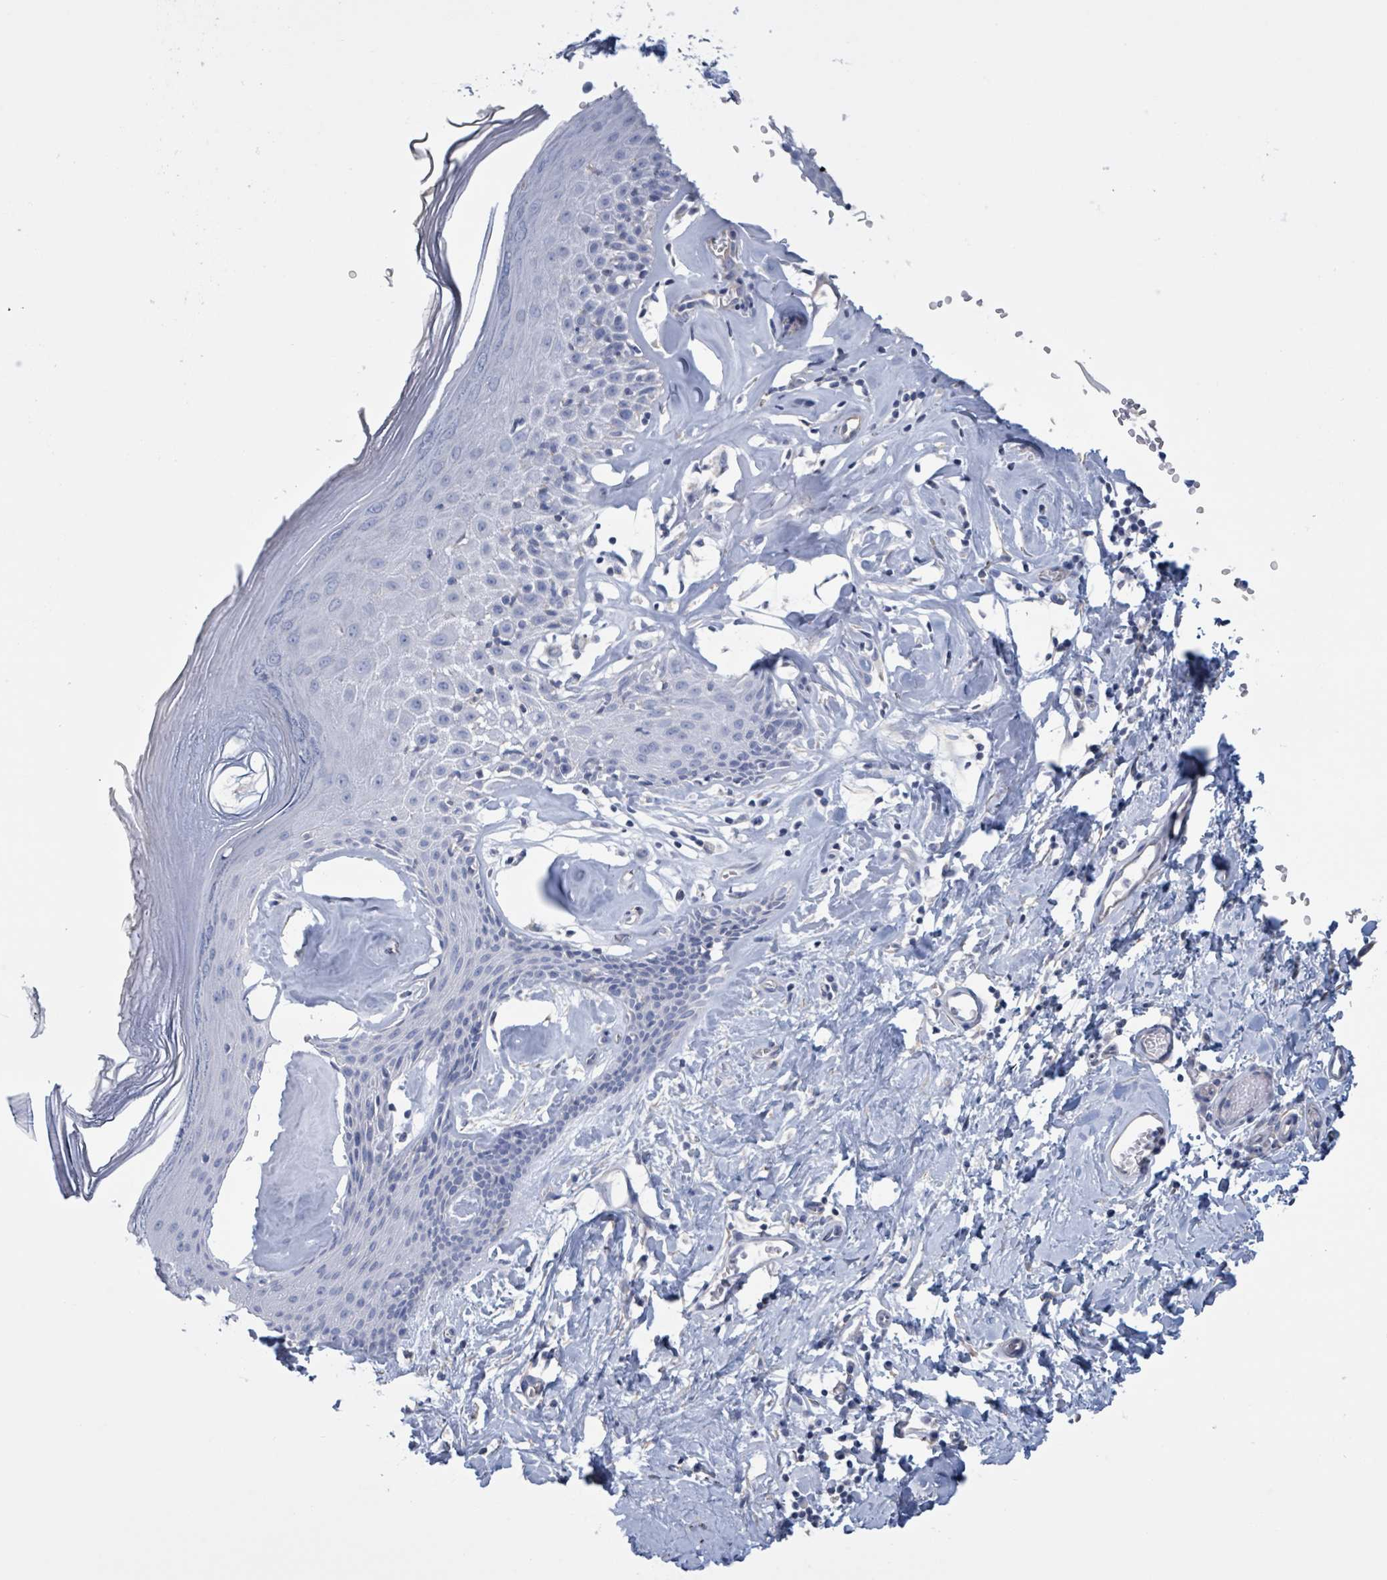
{"staining": {"intensity": "negative", "quantity": "none", "location": "none"}, "tissue": "skin", "cell_type": "Epidermal cells", "image_type": "normal", "snomed": [{"axis": "morphology", "description": "Normal tissue, NOS"}, {"axis": "morphology", "description": "Inflammation, NOS"}, {"axis": "topography", "description": "Vulva"}], "caption": "The histopathology image displays no significant staining in epidermal cells of skin.", "gene": "CT45A10", "patient": {"sex": "female", "age": 86}}